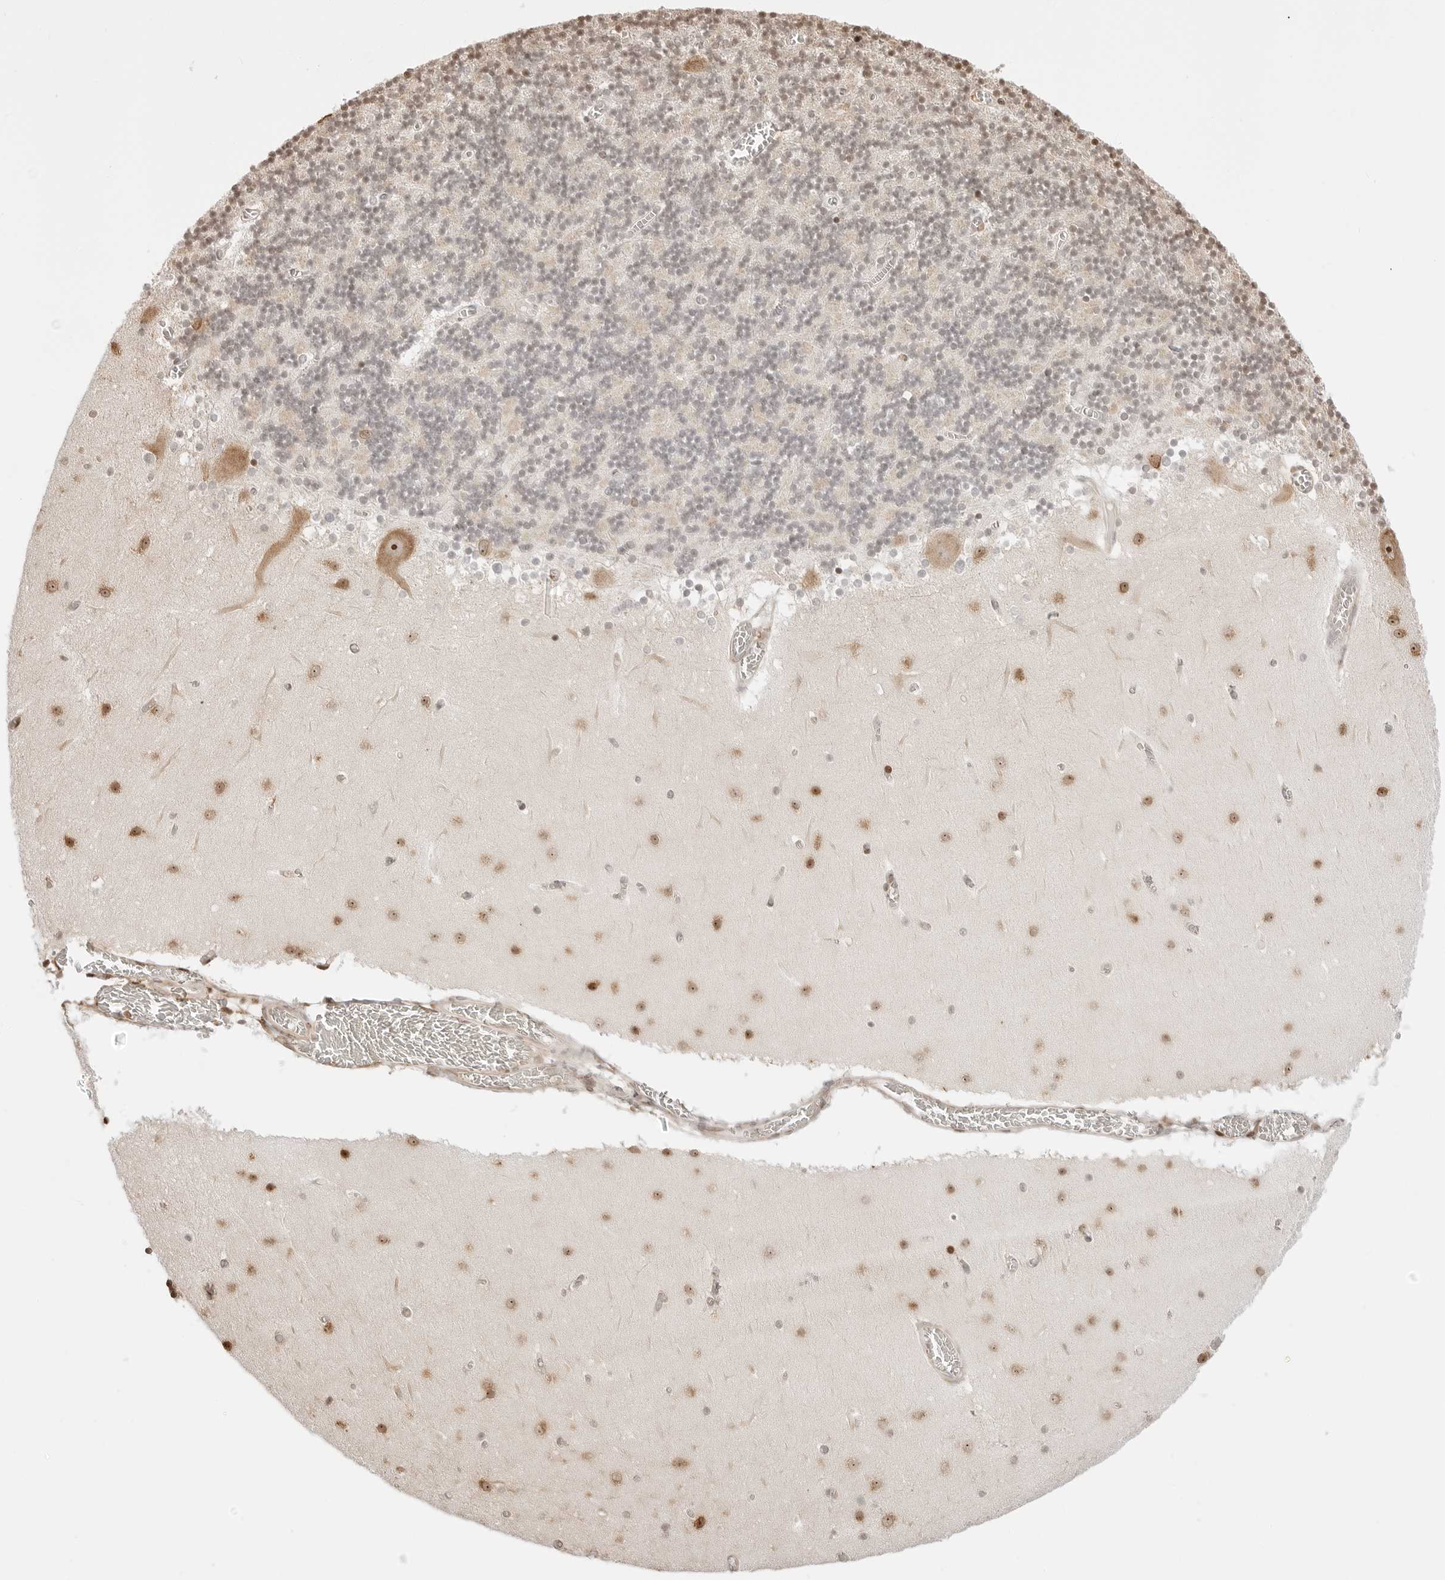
{"staining": {"intensity": "moderate", "quantity": "<25%", "location": "nuclear"}, "tissue": "cerebellum", "cell_type": "Cells in granular layer", "image_type": "normal", "snomed": [{"axis": "morphology", "description": "Normal tissue, NOS"}, {"axis": "topography", "description": "Cerebellum"}], "caption": "Immunohistochemistry (IHC) of normal human cerebellum exhibits low levels of moderate nuclear expression in approximately <25% of cells in granular layer.", "gene": "FKBP14", "patient": {"sex": "female", "age": 28}}